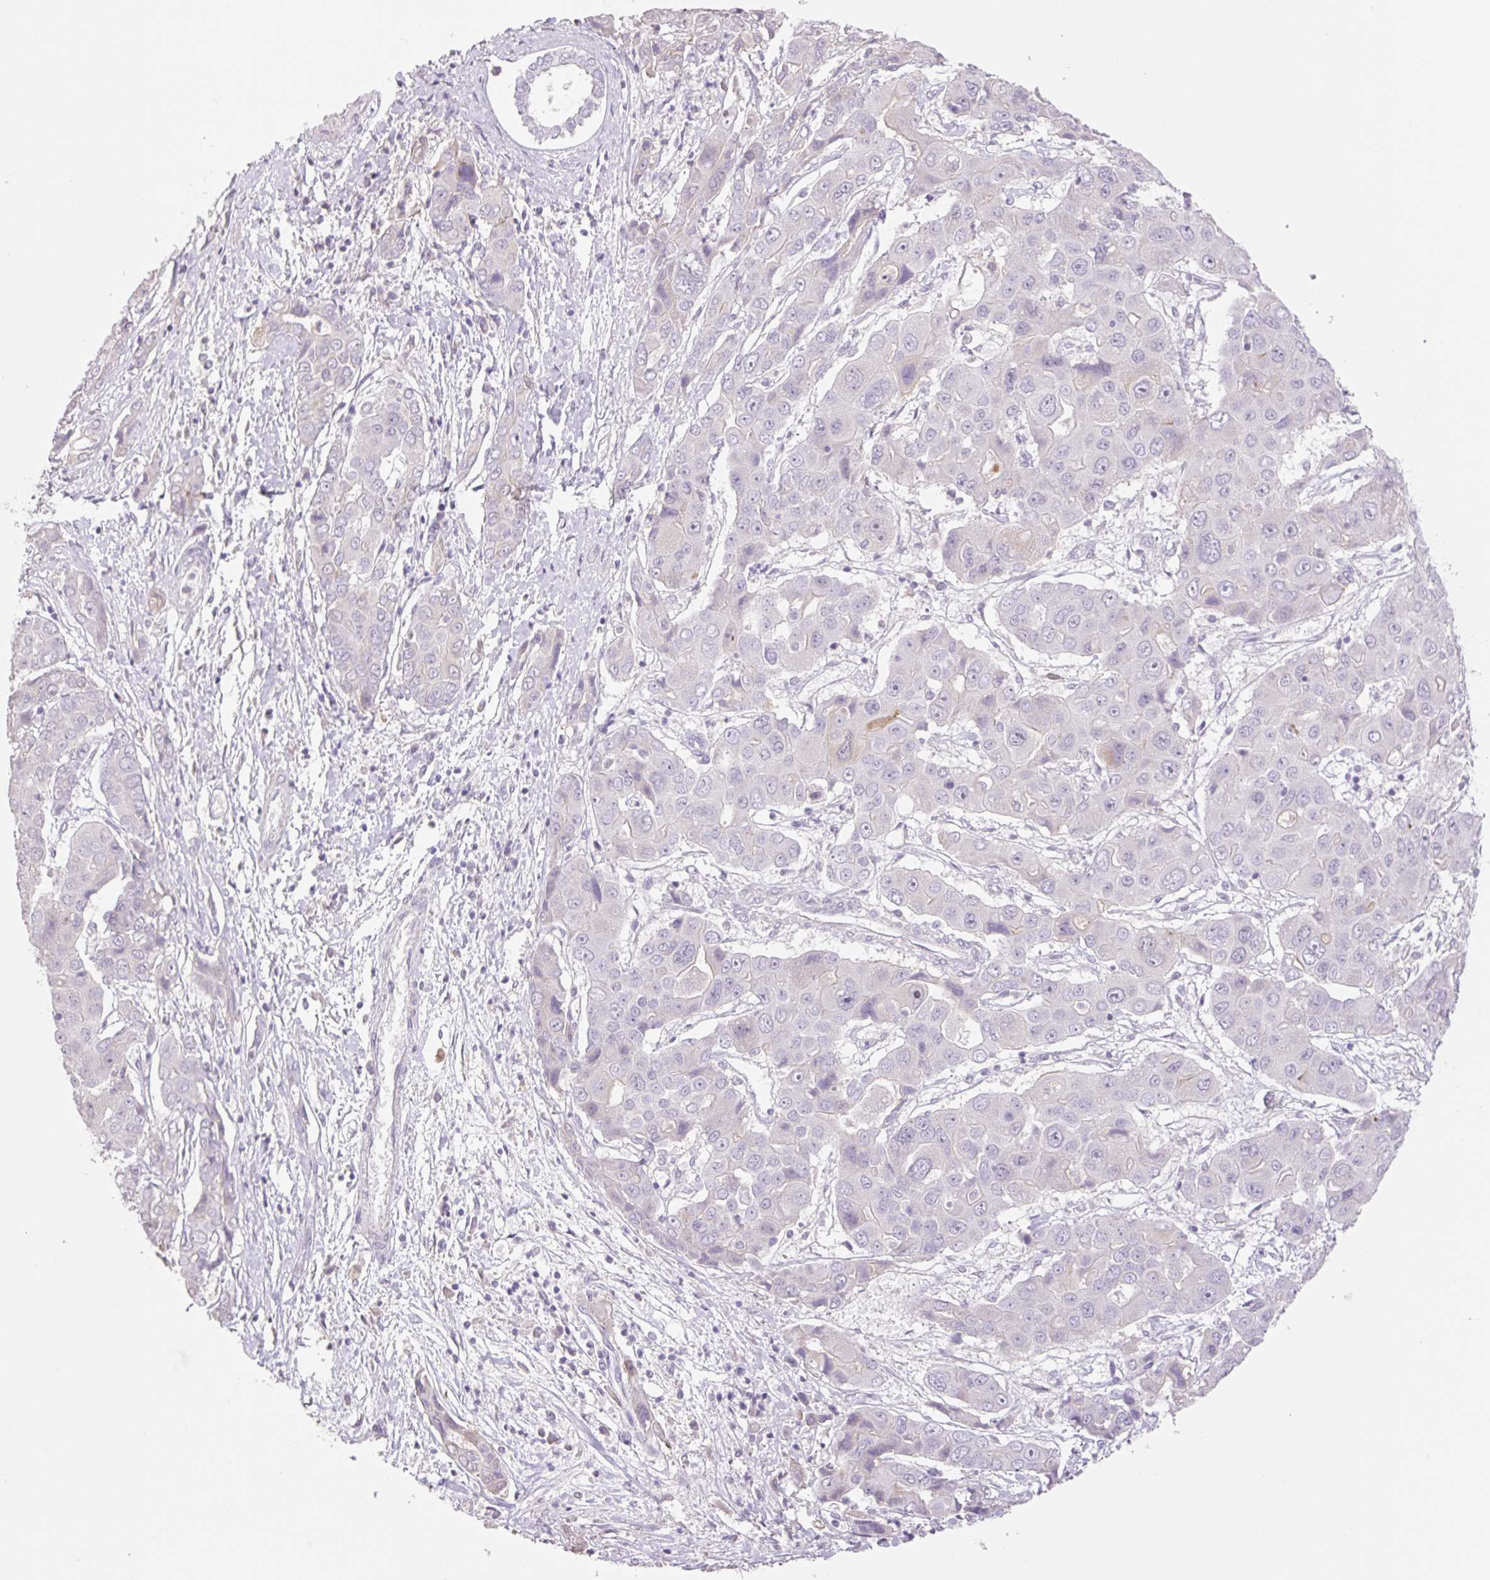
{"staining": {"intensity": "negative", "quantity": "none", "location": "none"}, "tissue": "liver cancer", "cell_type": "Tumor cells", "image_type": "cancer", "snomed": [{"axis": "morphology", "description": "Cholangiocarcinoma"}, {"axis": "topography", "description": "Liver"}], "caption": "The immunohistochemistry histopathology image has no significant positivity in tumor cells of liver cancer (cholangiocarcinoma) tissue.", "gene": "HCRTR2", "patient": {"sex": "male", "age": 67}}